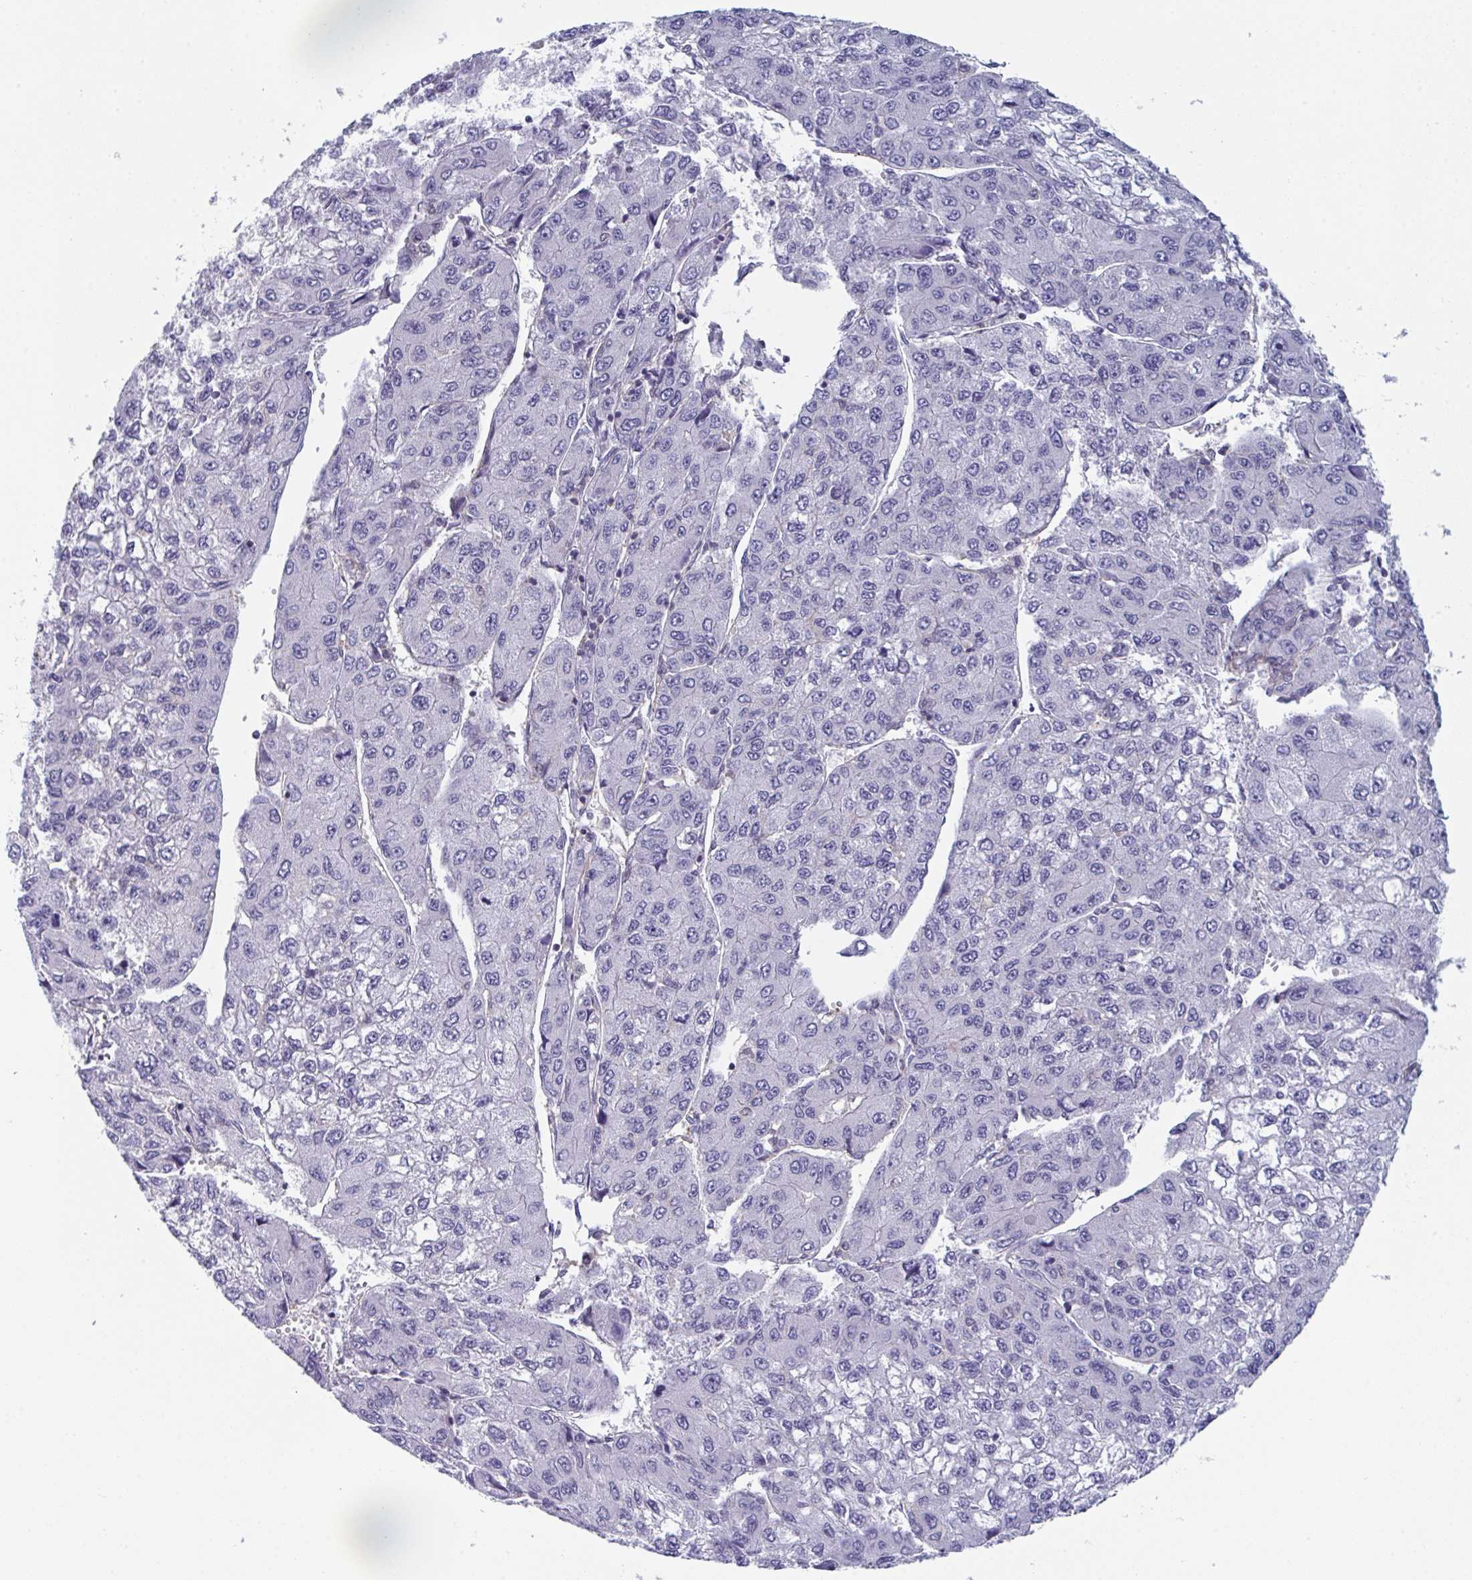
{"staining": {"intensity": "negative", "quantity": "none", "location": "none"}, "tissue": "liver cancer", "cell_type": "Tumor cells", "image_type": "cancer", "snomed": [{"axis": "morphology", "description": "Carcinoma, Hepatocellular, NOS"}, {"axis": "topography", "description": "Liver"}], "caption": "A histopathology image of liver cancer (hepatocellular carcinoma) stained for a protein exhibits no brown staining in tumor cells.", "gene": "DISP2", "patient": {"sex": "female", "age": 66}}